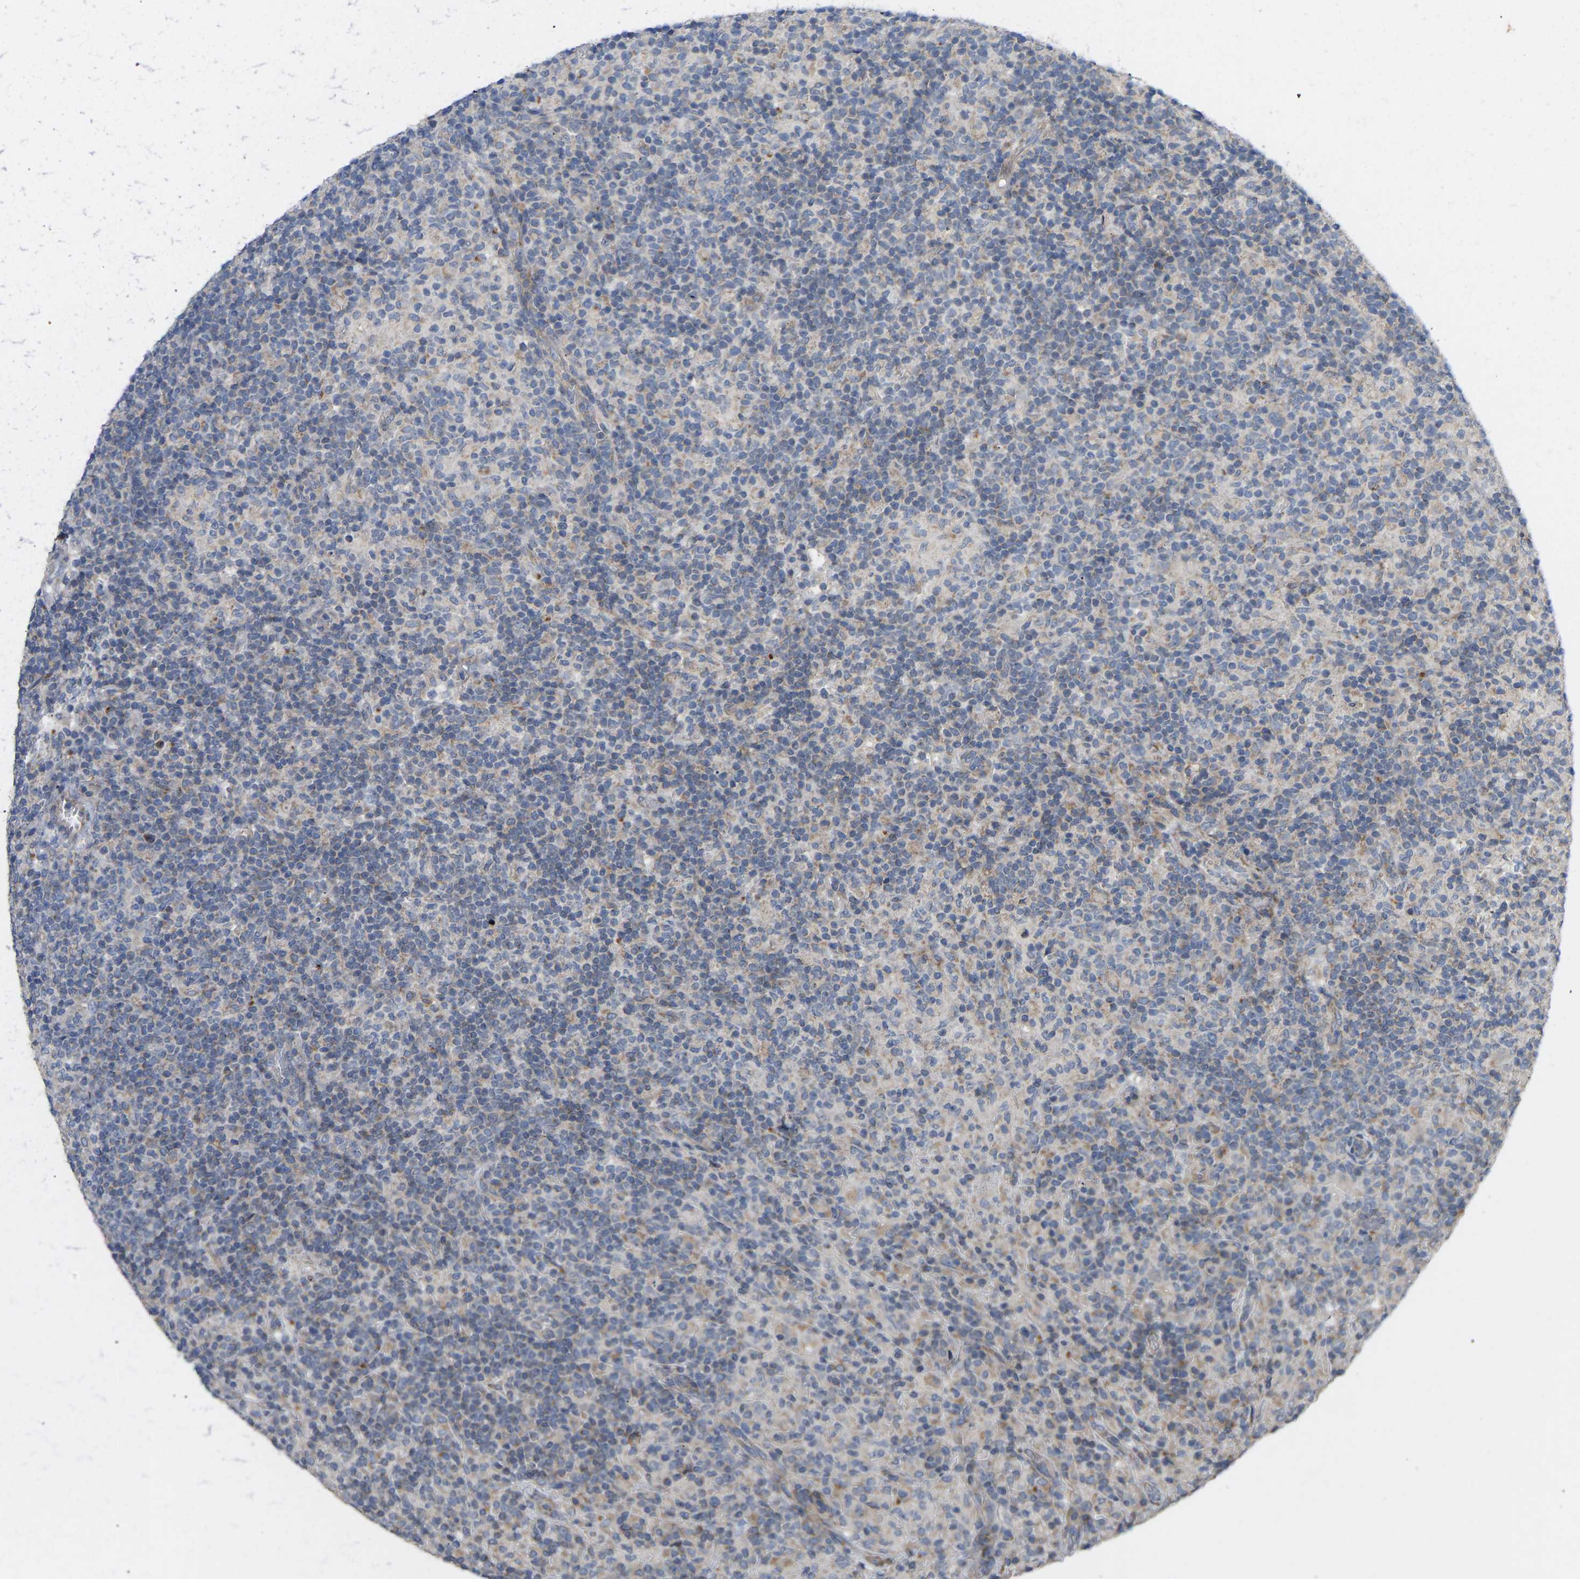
{"staining": {"intensity": "weak", "quantity": "<25%", "location": "cytoplasmic/membranous"}, "tissue": "lymphoma", "cell_type": "Tumor cells", "image_type": "cancer", "snomed": [{"axis": "morphology", "description": "Hodgkin's disease, NOS"}, {"axis": "topography", "description": "Lymph node"}], "caption": "The photomicrograph displays no staining of tumor cells in Hodgkin's disease. The staining is performed using DAB (3,3'-diaminobenzidine) brown chromogen with nuclei counter-stained in using hematoxylin.", "gene": "HACD2", "patient": {"sex": "male", "age": 70}}